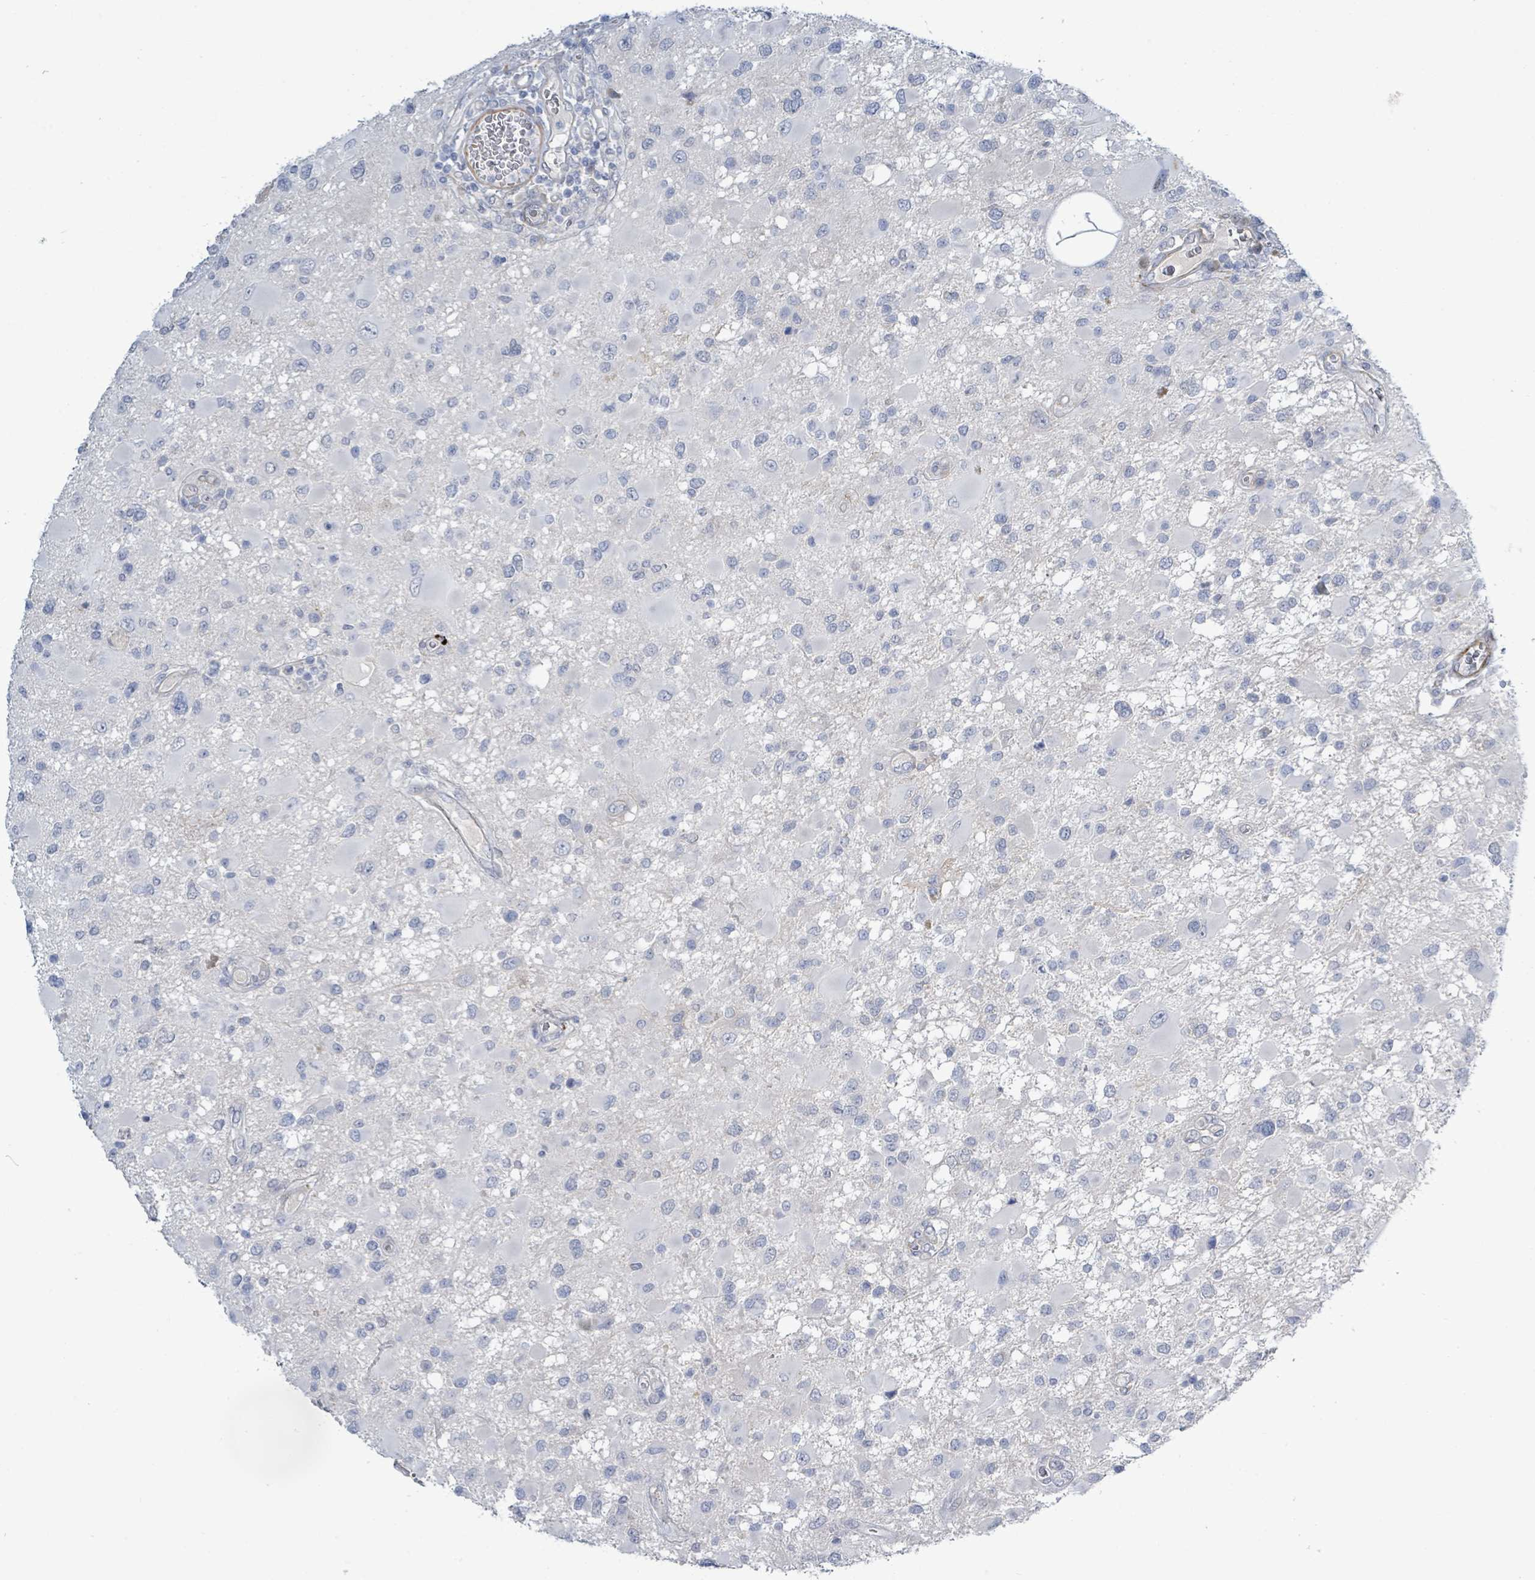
{"staining": {"intensity": "negative", "quantity": "none", "location": "none"}, "tissue": "glioma", "cell_type": "Tumor cells", "image_type": "cancer", "snomed": [{"axis": "morphology", "description": "Glioma, malignant, High grade"}, {"axis": "topography", "description": "Brain"}], "caption": "IHC micrograph of neoplastic tissue: glioma stained with DAB exhibits no significant protein staining in tumor cells.", "gene": "DMRTC1B", "patient": {"sex": "male", "age": 53}}